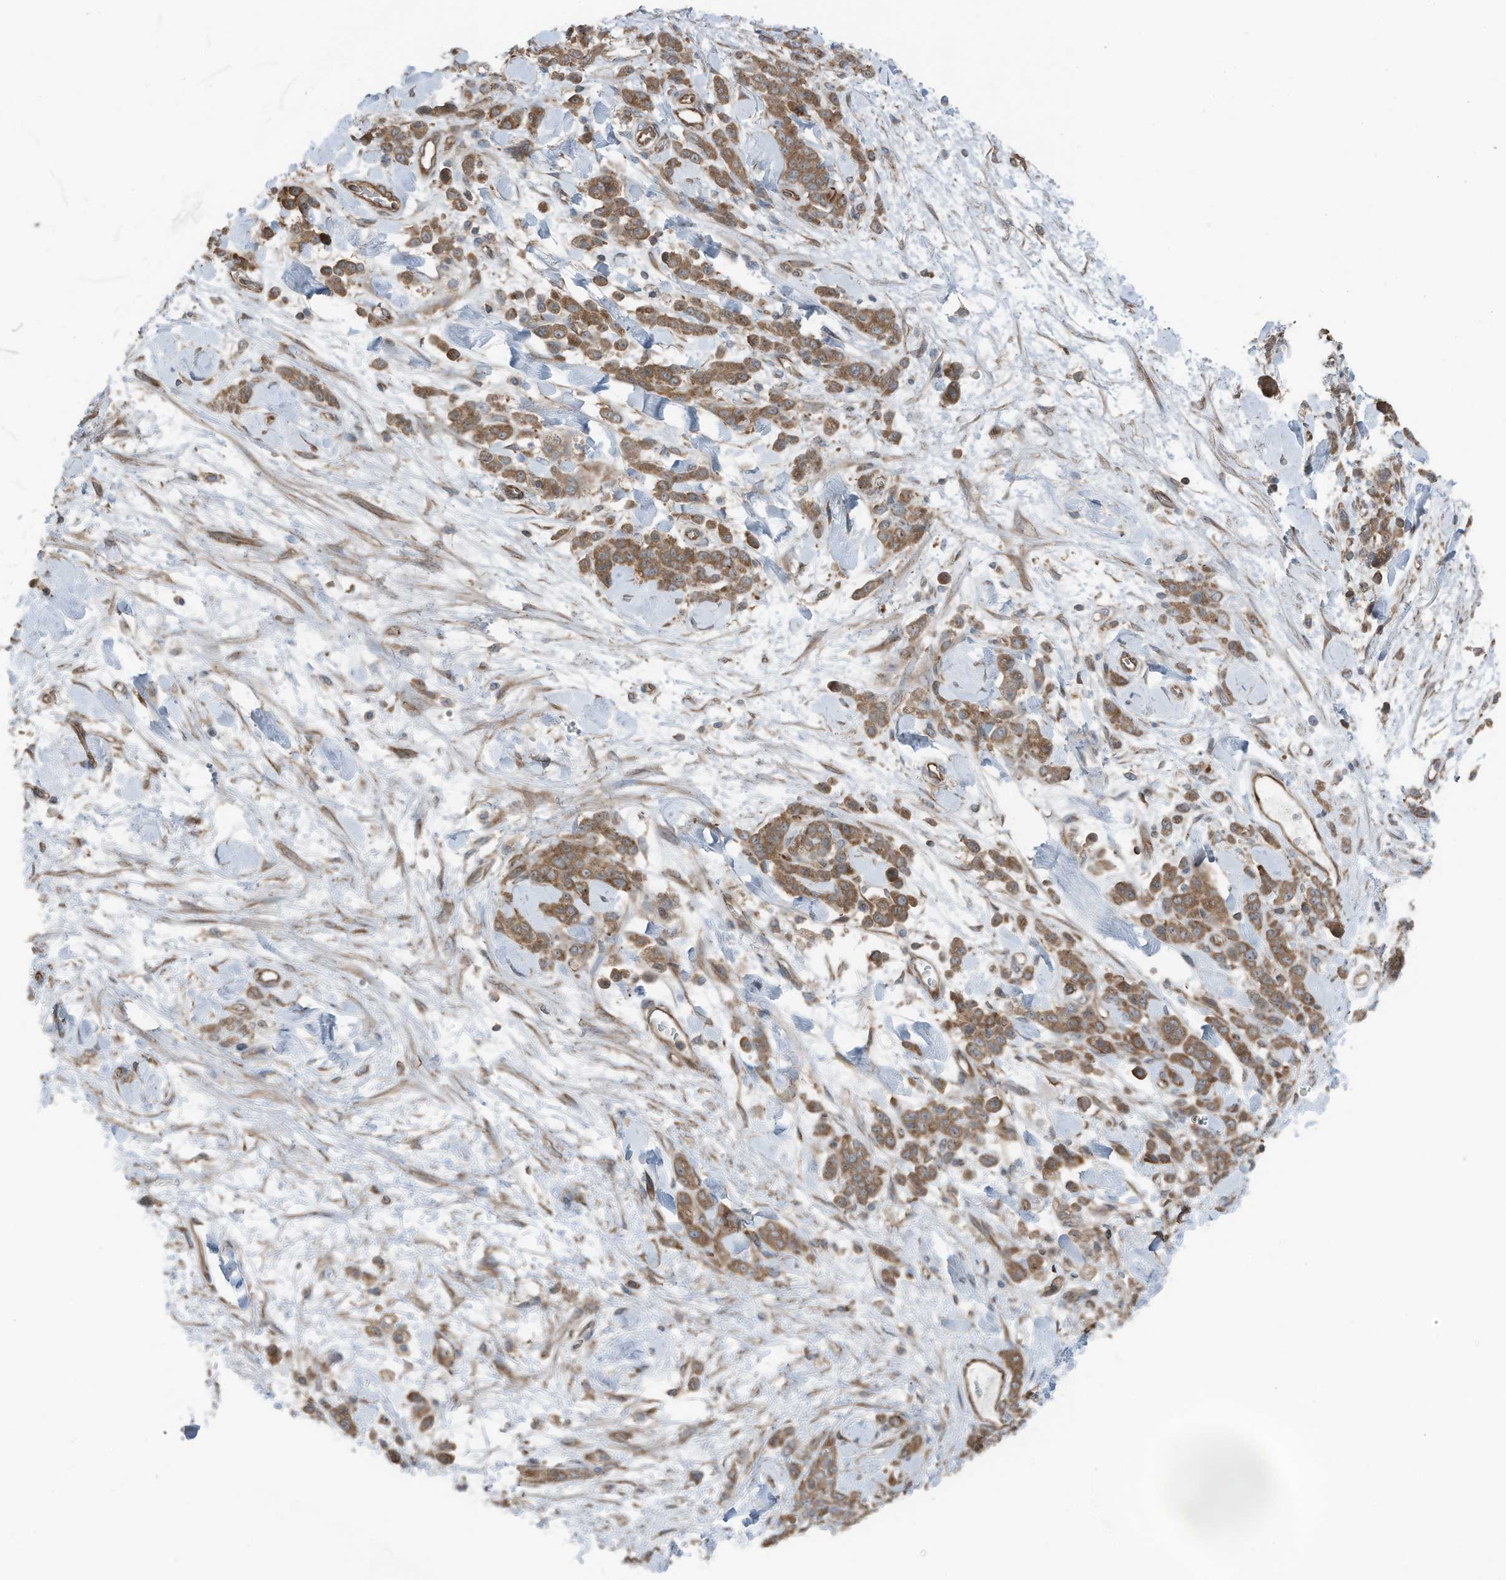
{"staining": {"intensity": "moderate", "quantity": ">75%", "location": "cytoplasmic/membranous"}, "tissue": "stomach cancer", "cell_type": "Tumor cells", "image_type": "cancer", "snomed": [{"axis": "morphology", "description": "Normal tissue, NOS"}, {"axis": "morphology", "description": "Adenocarcinoma, NOS"}, {"axis": "topography", "description": "Stomach"}], "caption": "Protein expression analysis of stomach cancer demonstrates moderate cytoplasmic/membranous positivity in about >75% of tumor cells.", "gene": "TXNDC9", "patient": {"sex": "male", "age": 82}}